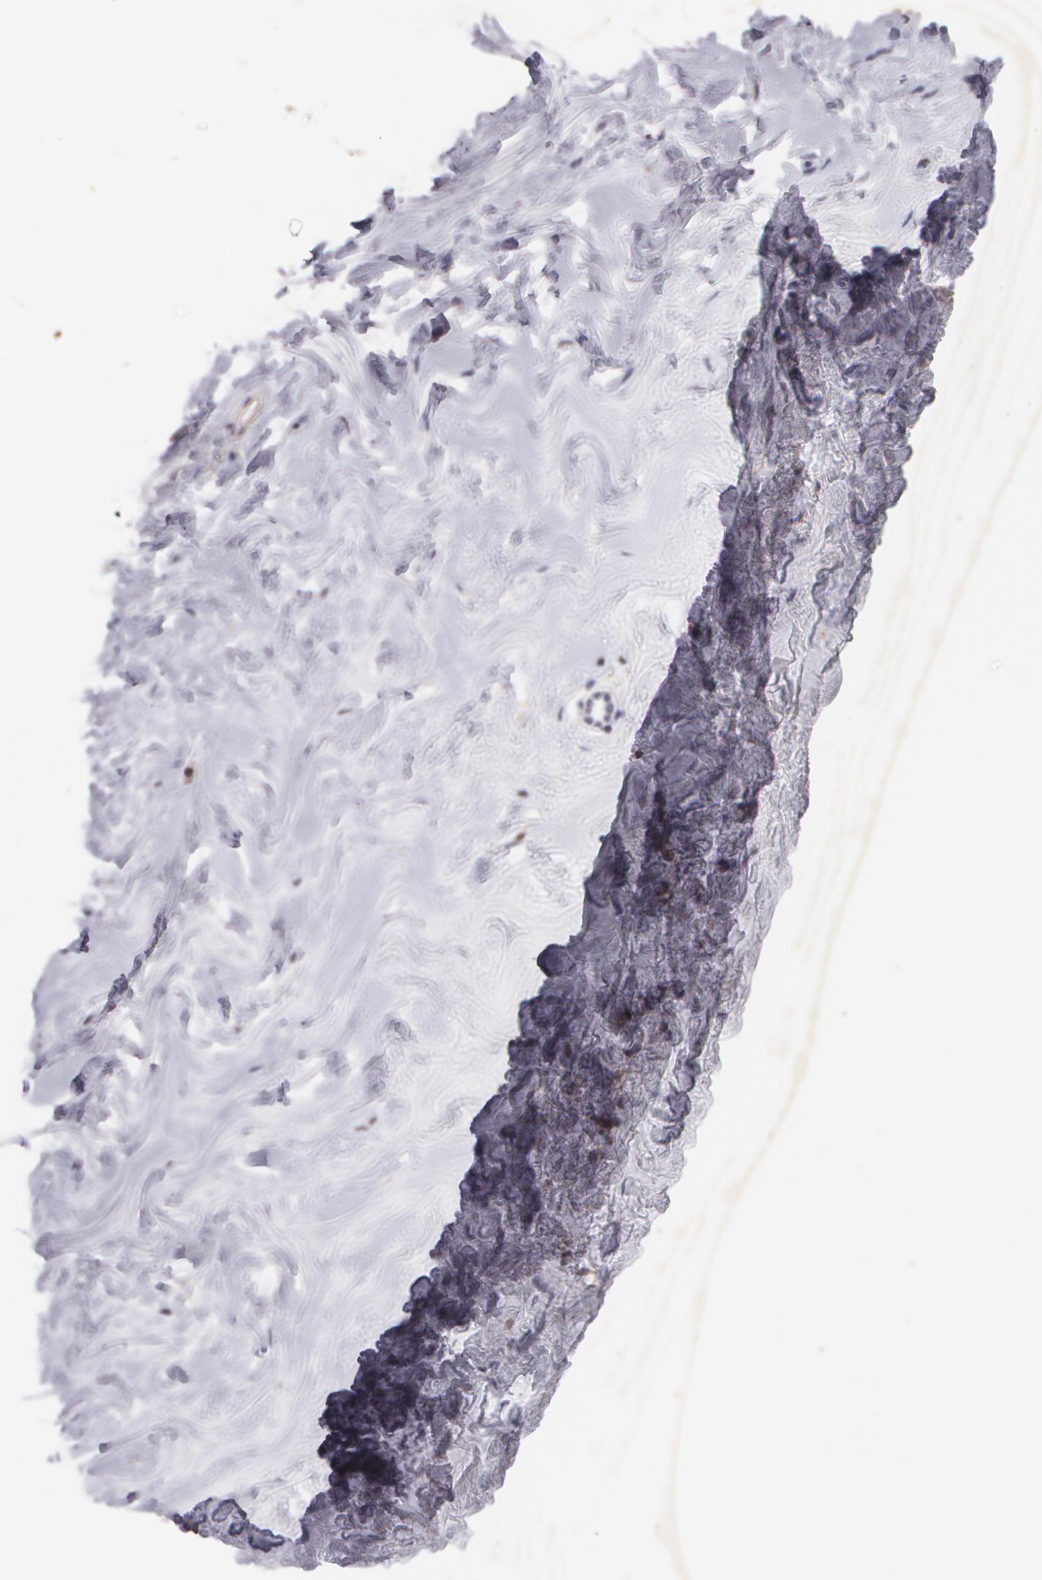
{"staining": {"intensity": "negative", "quantity": "none", "location": "none"}, "tissue": "breast", "cell_type": "Adipocytes", "image_type": "normal", "snomed": [{"axis": "morphology", "description": "Normal tissue, NOS"}, {"axis": "topography", "description": "Breast"}], "caption": "Breast stained for a protein using immunohistochemistry demonstrates no staining adipocytes.", "gene": "KCNA4", "patient": {"sex": "female", "age": 22}}